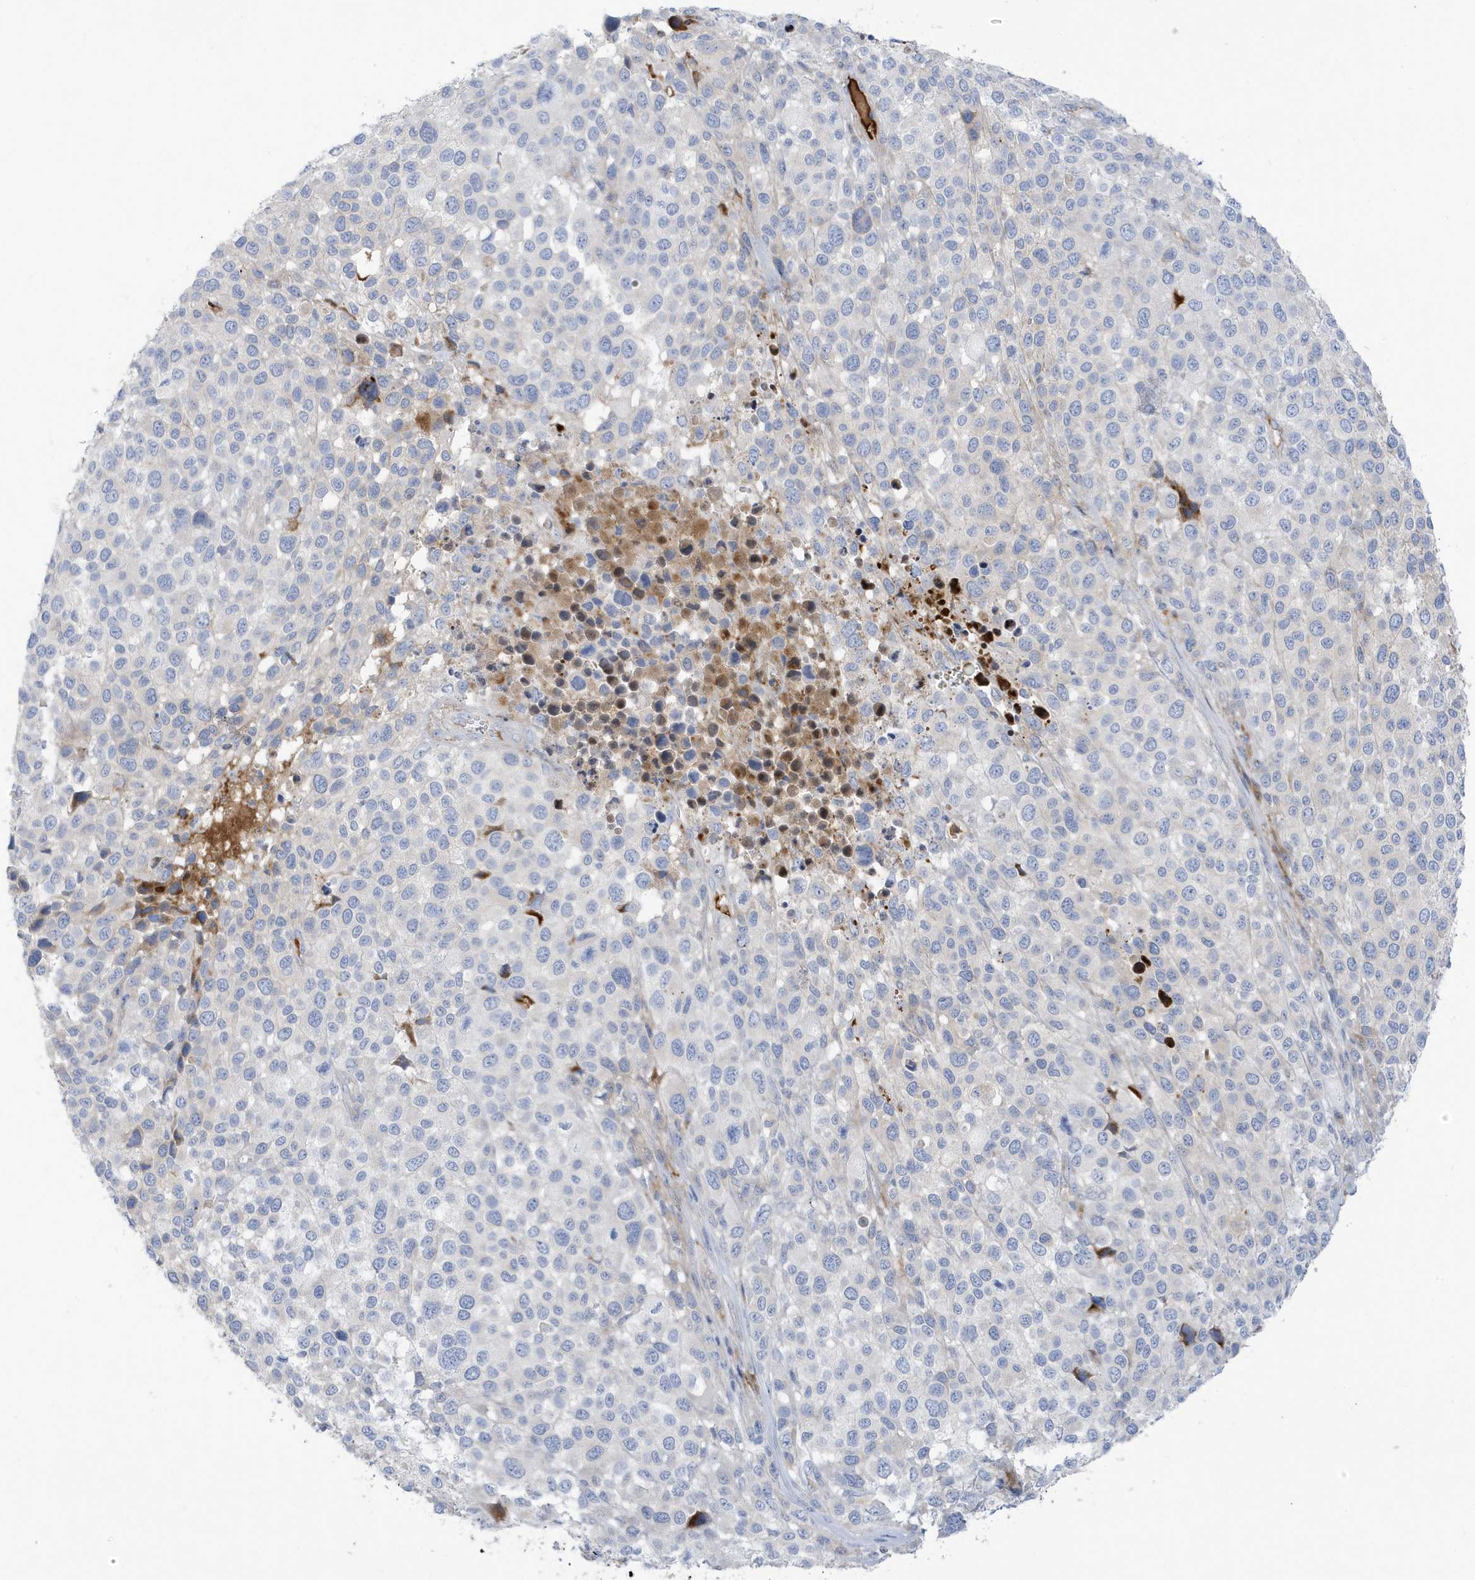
{"staining": {"intensity": "negative", "quantity": "none", "location": "none"}, "tissue": "melanoma", "cell_type": "Tumor cells", "image_type": "cancer", "snomed": [{"axis": "morphology", "description": "Malignant melanoma, NOS"}, {"axis": "topography", "description": "Skin of trunk"}], "caption": "This is a histopathology image of immunohistochemistry staining of malignant melanoma, which shows no positivity in tumor cells. (DAB (3,3'-diaminobenzidine) IHC visualized using brightfield microscopy, high magnification).", "gene": "ATP13A5", "patient": {"sex": "male", "age": 71}}